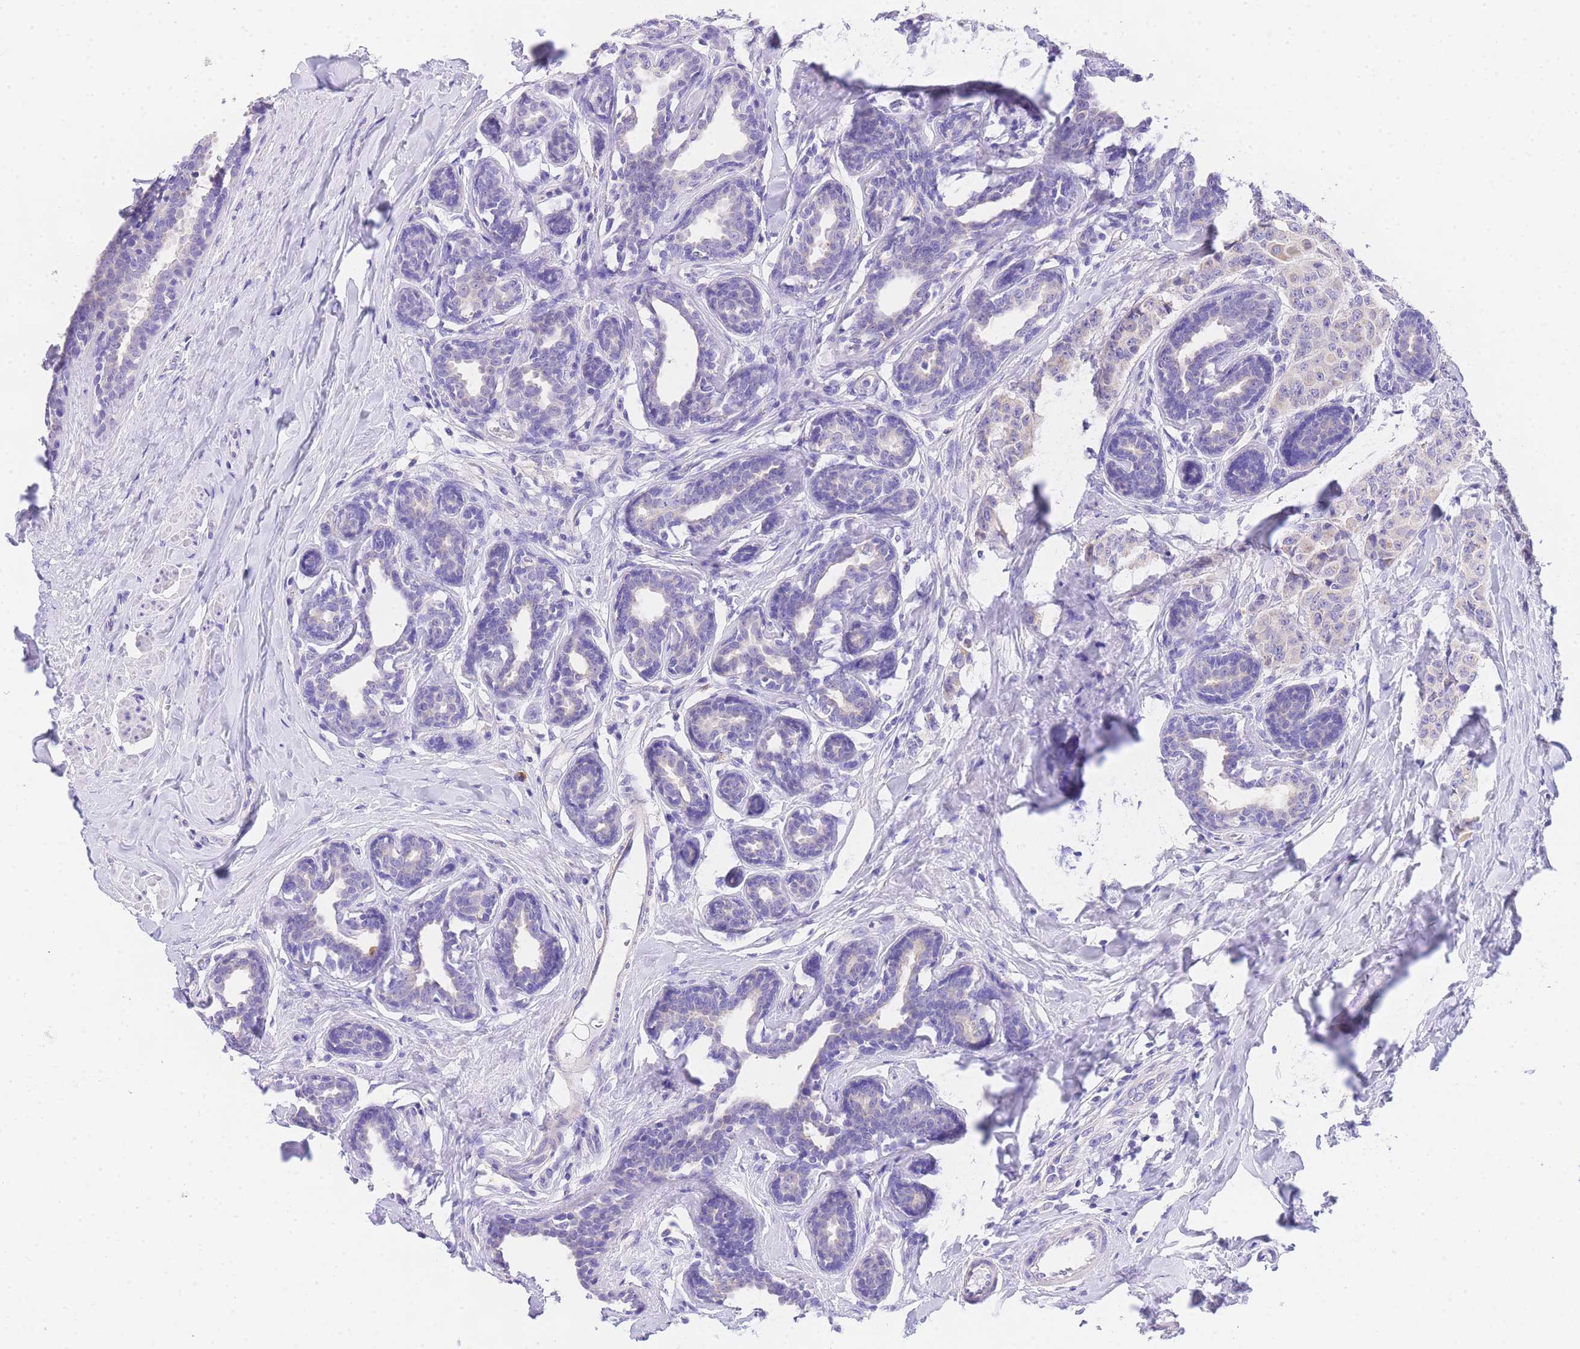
{"staining": {"intensity": "negative", "quantity": "none", "location": "none"}, "tissue": "breast cancer", "cell_type": "Tumor cells", "image_type": "cancer", "snomed": [{"axis": "morphology", "description": "Duct carcinoma"}, {"axis": "topography", "description": "Breast"}], "caption": "Invasive ductal carcinoma (breast) stained for a protein using immunohistochemistry (IHC) reveals no positivity tumor cells.", "gene": "EPN2", "patient": {"sex": "female", "age": 40}}